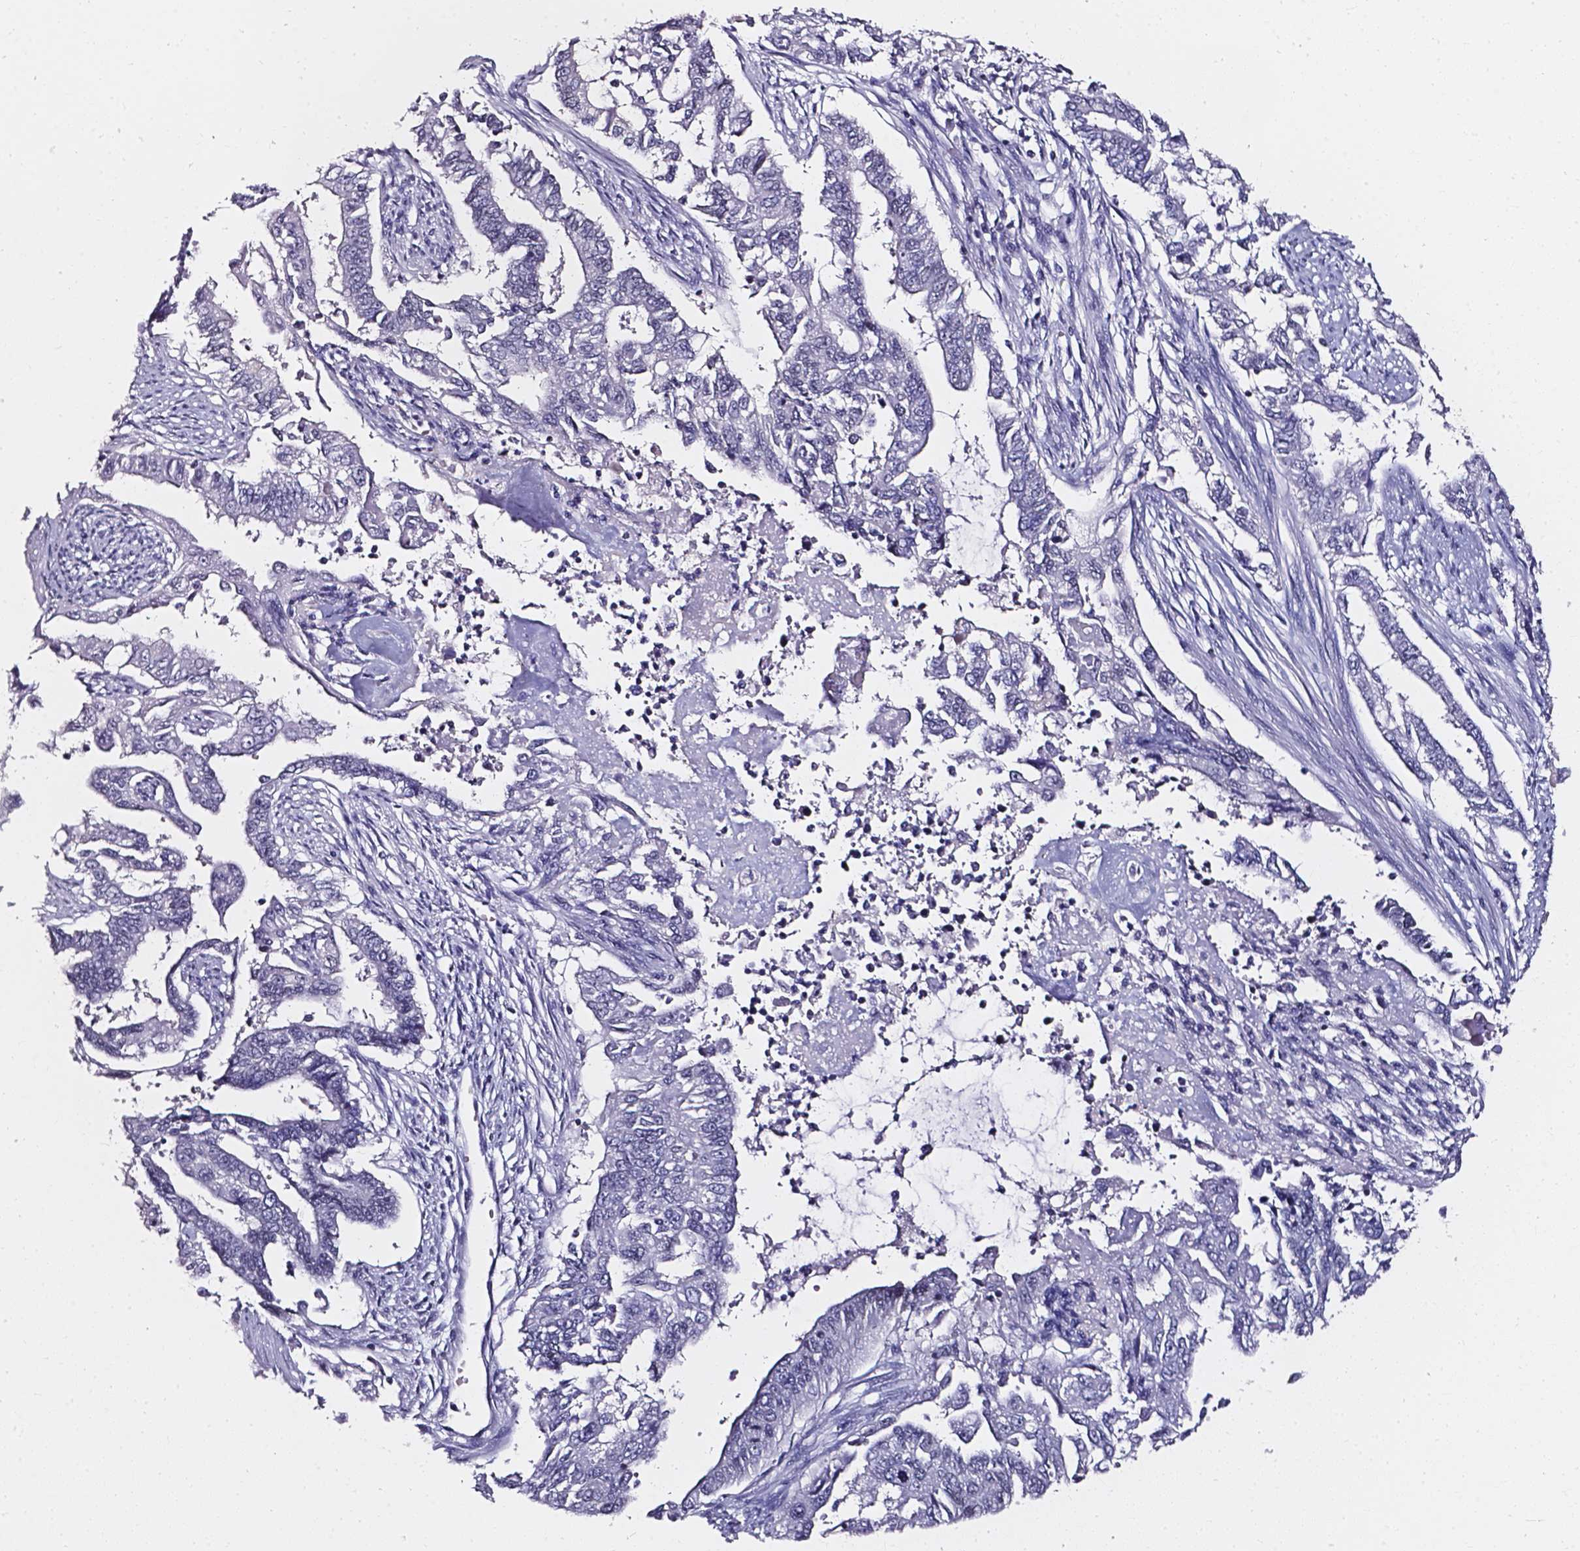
{"staining": {"intensity": "negative", "quantity": "none", "location": "none"}, "tissue": "endometrial cancer", "cell_type": "Tumor cells", "image_type": "cancer", "snomed": [{"axis": "morphology", "description": "Adenocarcinoma, NOS"}, {"axis": "topography", "description": "Uterus"}], "caption": "High power microscopy micrograph of an immunohistochemistry (IHC) histopathology image of endometrial cancer (adenocarcinoma), revealing no significant expression in tumor cells. (DAB (3,3'-diaminobenzidine) IHC visualized using brightfield microscopy, high magnification).", "gene": "AKR1B10", "patient": {"sex": "female", "age": 59}}